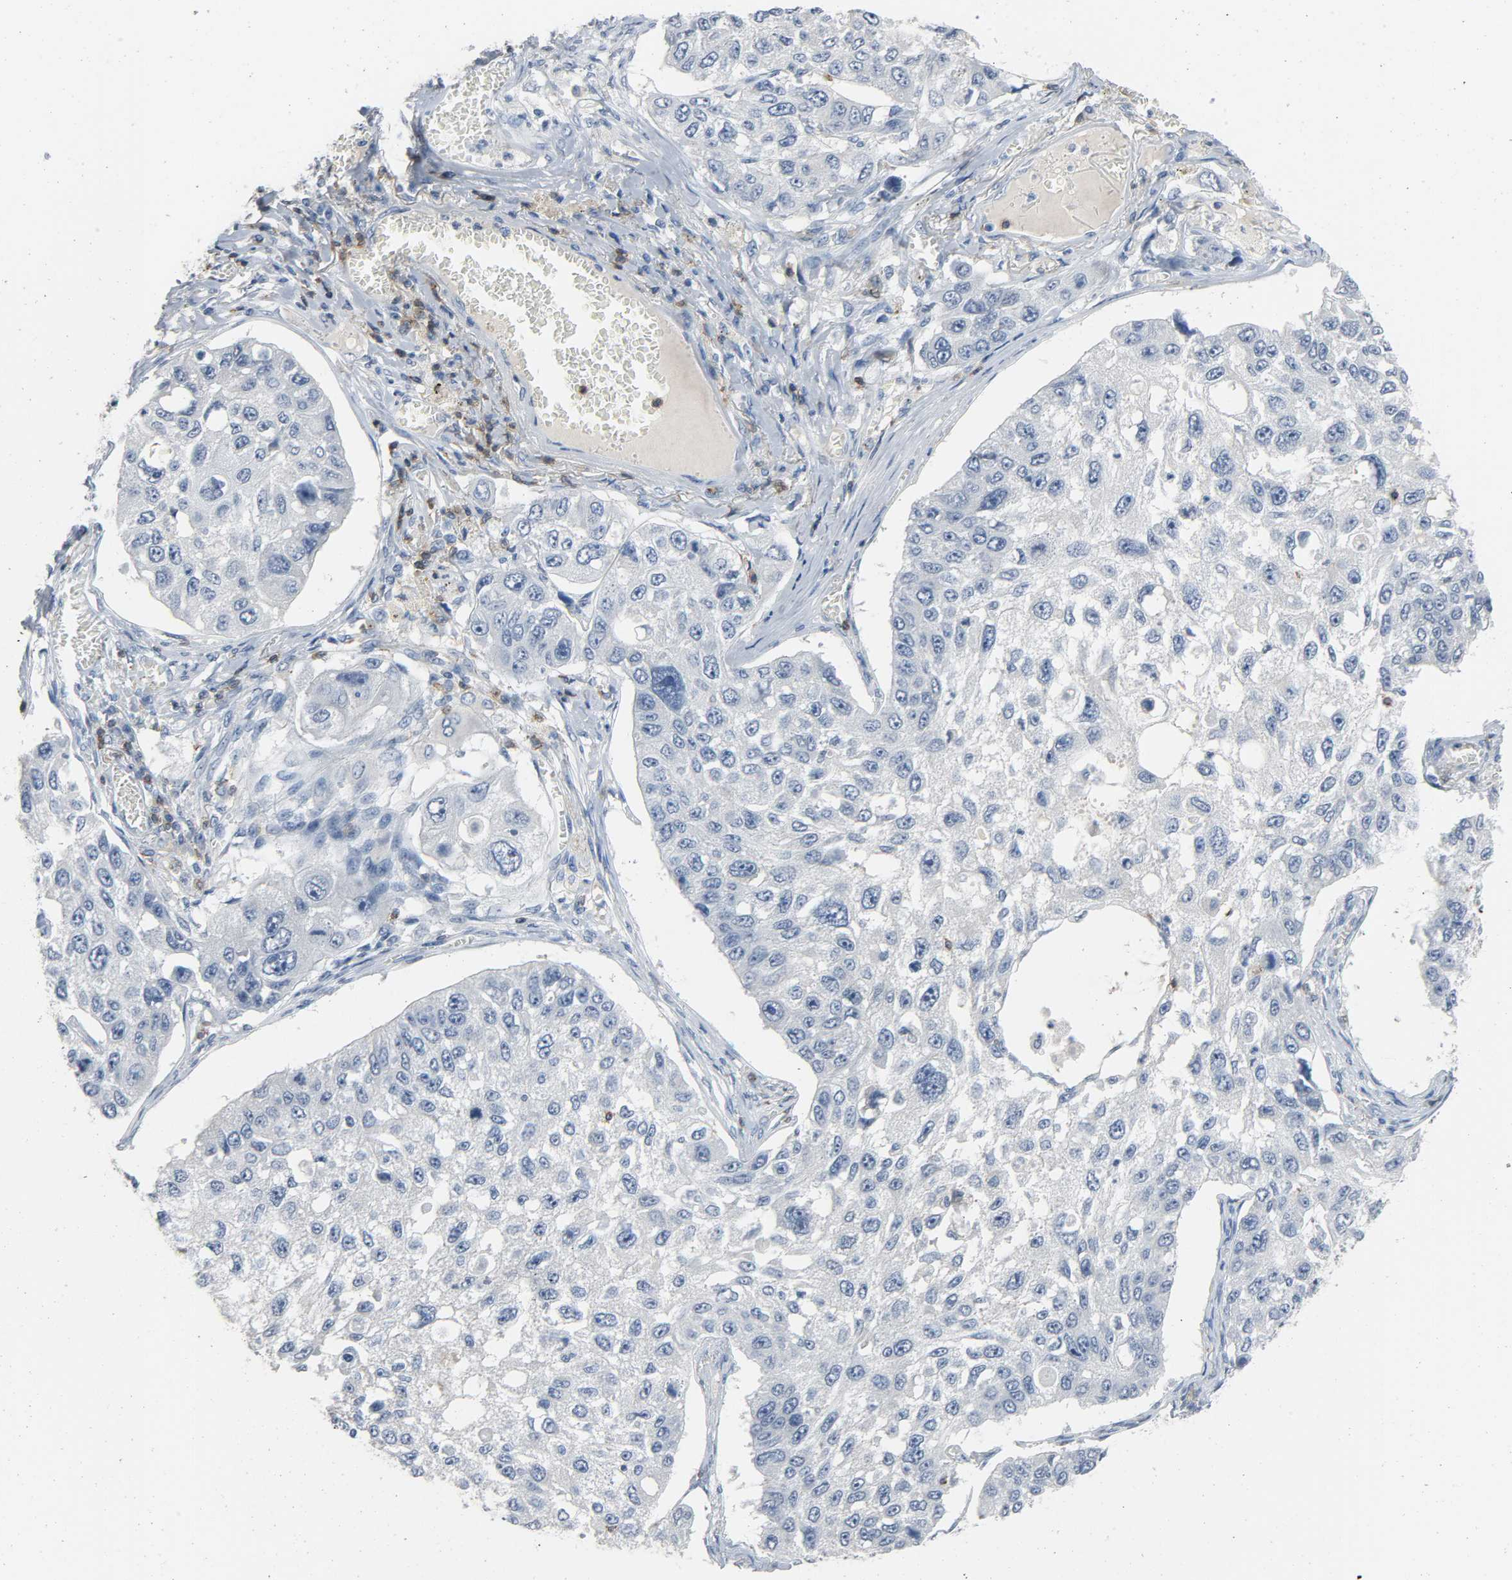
{"staining": {"intensity": "negative", "quantity": "none", "location": "none"}, "tissue": "lung cancer", "cell_type": "Tumor cells", "image_type": "cancer", "snomed": [{"axis": "morphology", "description": "Squamous cell carcinoma, NOS"}, {"axis": "topography", "description": "Lung"}], "caption": "There is no significant expression in tumor cells of lung squamous cell carcinoma. (Stains: DAB IHC with hematoxylin counter stain, Microscopy: brightfield microscopy at high magnification).", "gene": "LCK", "patient": {"sex": "male", "age": 71}}